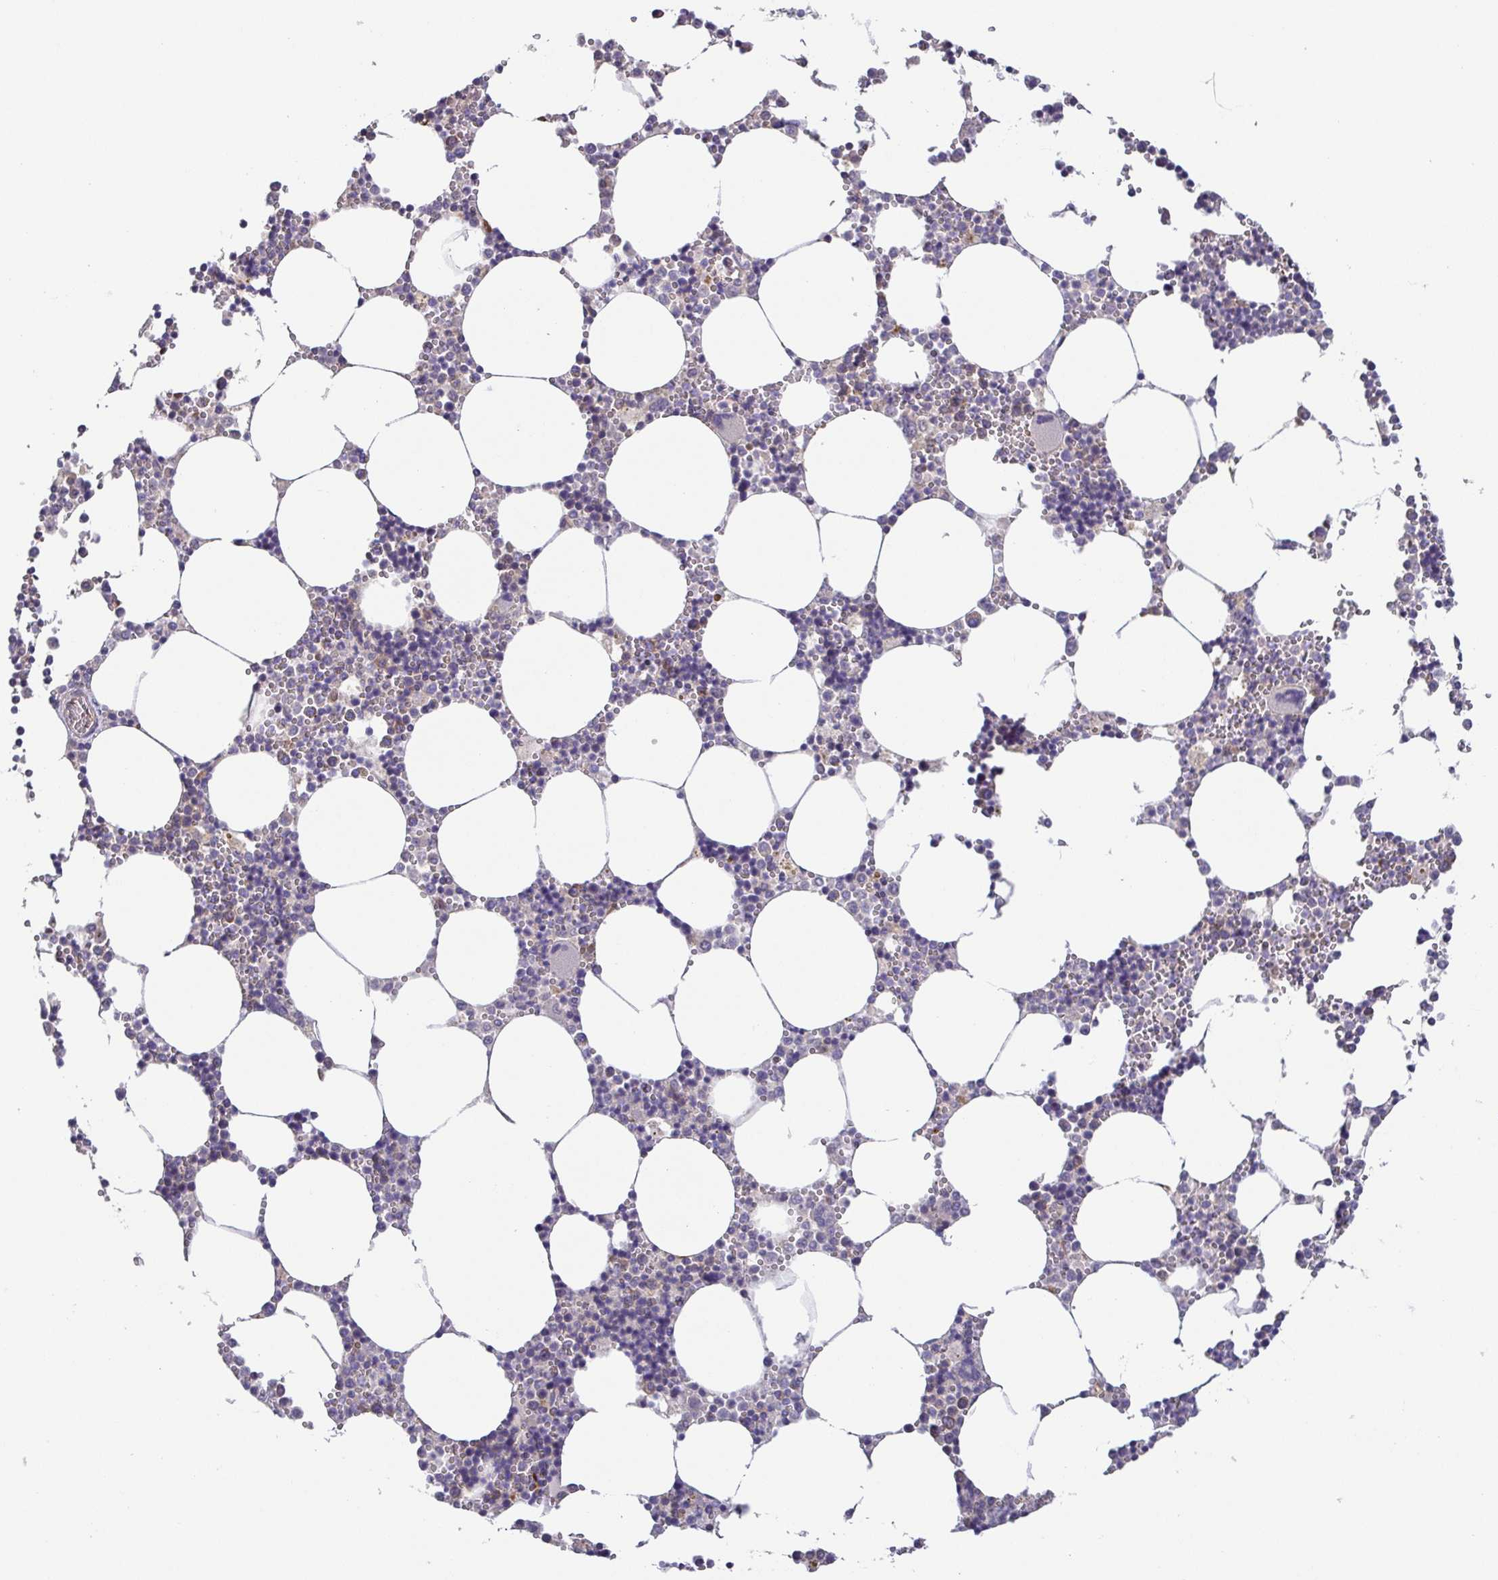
{"staining": {"intensity": "moderate", "quantity": "<25%", "location": "cytoplasmic/membranous"}, "tissue": "bone marrow", "cell_type": "Hematopoietic cells", "image_type": "normal", "snomed": [{"axis": "morphology", "description": "Normal tissue, NOS"}, {"axis": "topography", "description": "Bone marrow"}], "caption": "Immunohistochemistry histopathology image of unremarkable bone marrow: bone marrow stained using immunohistochemistry reveals low levels of moderate protein expression localized specifically in the cytoplasmic/membranous of hematopoietic cells, appearing as a cytoplasmic/membranous brown color.", "gene": "EIF3D", "patient": {"sex": "male", "age": 54}}